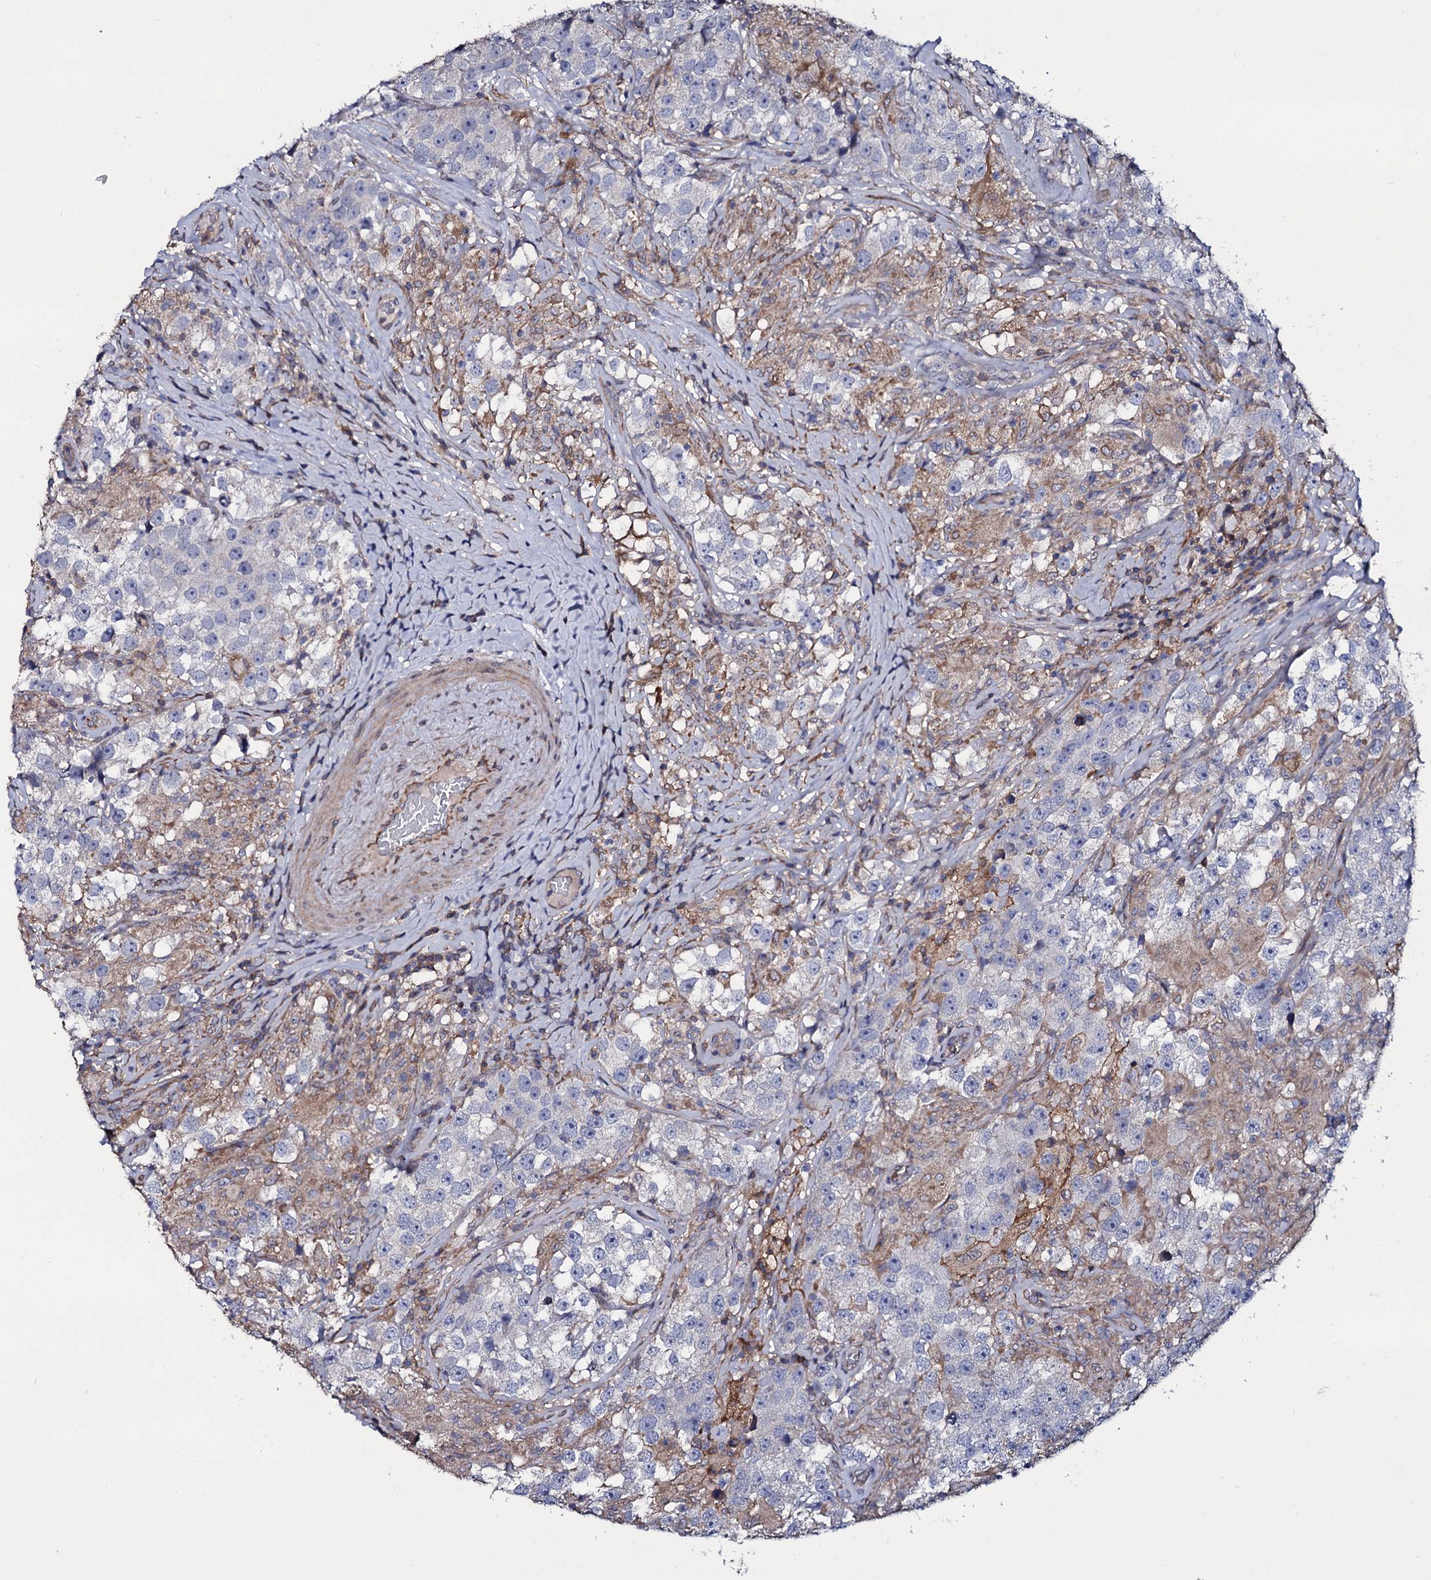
{"staining": {"intensity": "negative", "quantity": "none", "location": "none"}, "tissue": "testis cancer", "cell_type": "Tumor cells", "image_type": "cancer", "snomed": [{"axis": "morphology", "description": "Seminoma, NOS"}, {"axis": "topography", "description": "Testis"}], "caption": "Micrograph shows no protein expression in tumor cells of testis cancer (seminoma) tissue.", "gene": "TTC23", "patient": {"sex": "male", "age": 46}}